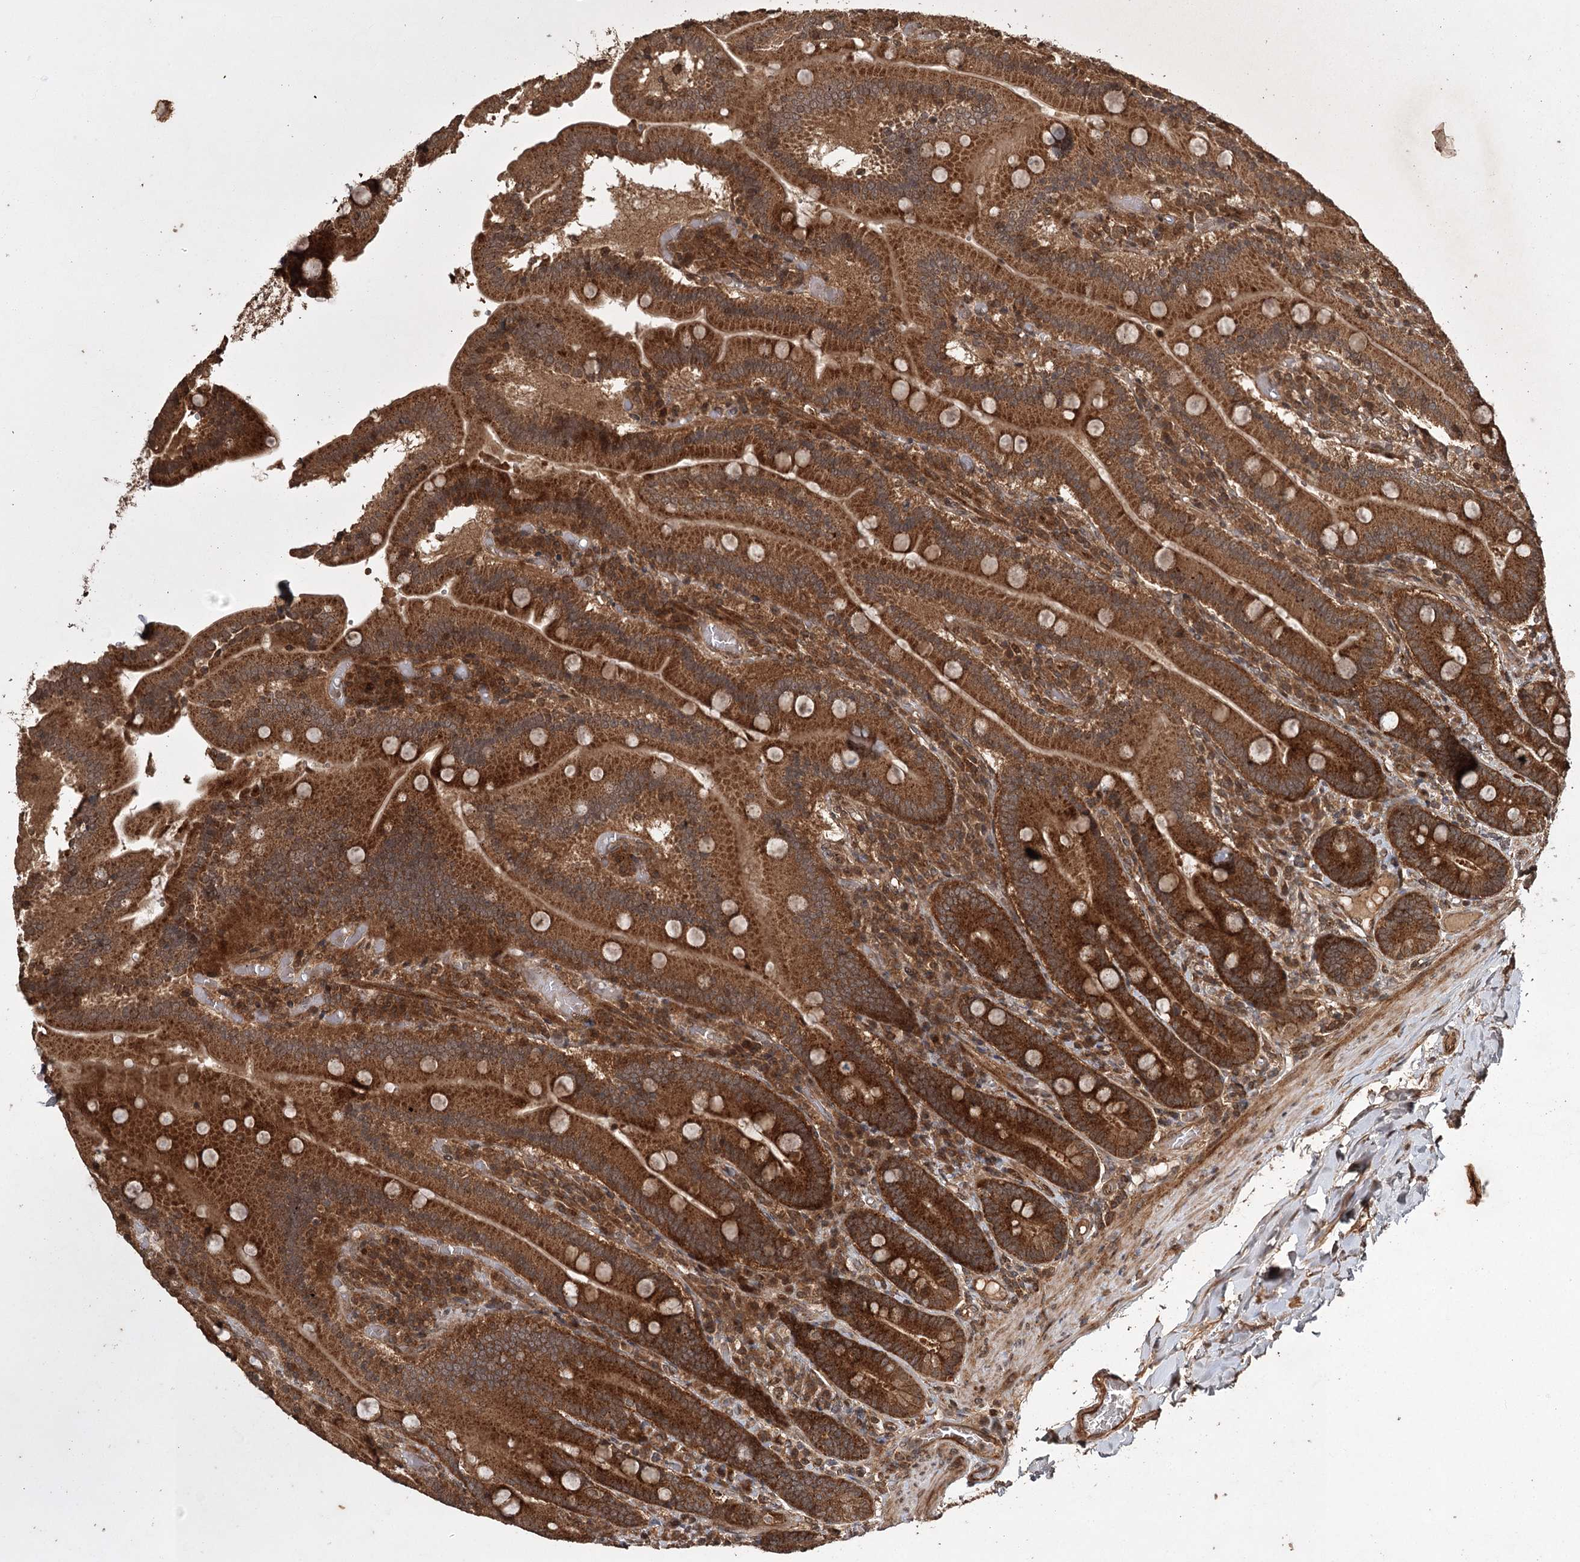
{"staining": {"intensity": "strong", "quantity": ">75%", "location": "cytoplasmic/membranous"}, "tissue": "duodenum", "cell_type": "Glandular cells", "image_type": "normal", "snomed": [{"axis": "morphology", "description": "Normal tissue, NOS"}, {"axis": "topography", "description": "Duodenum"}], "caption": "DAB (3,3'-diaminobenzidine) immunohistochemical staining of unremarkable duodenum exhibits strong cytoplasmic/membranous protein expression in approximately >75% of glandular cells. (IHC, brightfield microscopy, high magnification).", "gene": "RPAP3", "patient": {"sex": "female", "age": 62}}